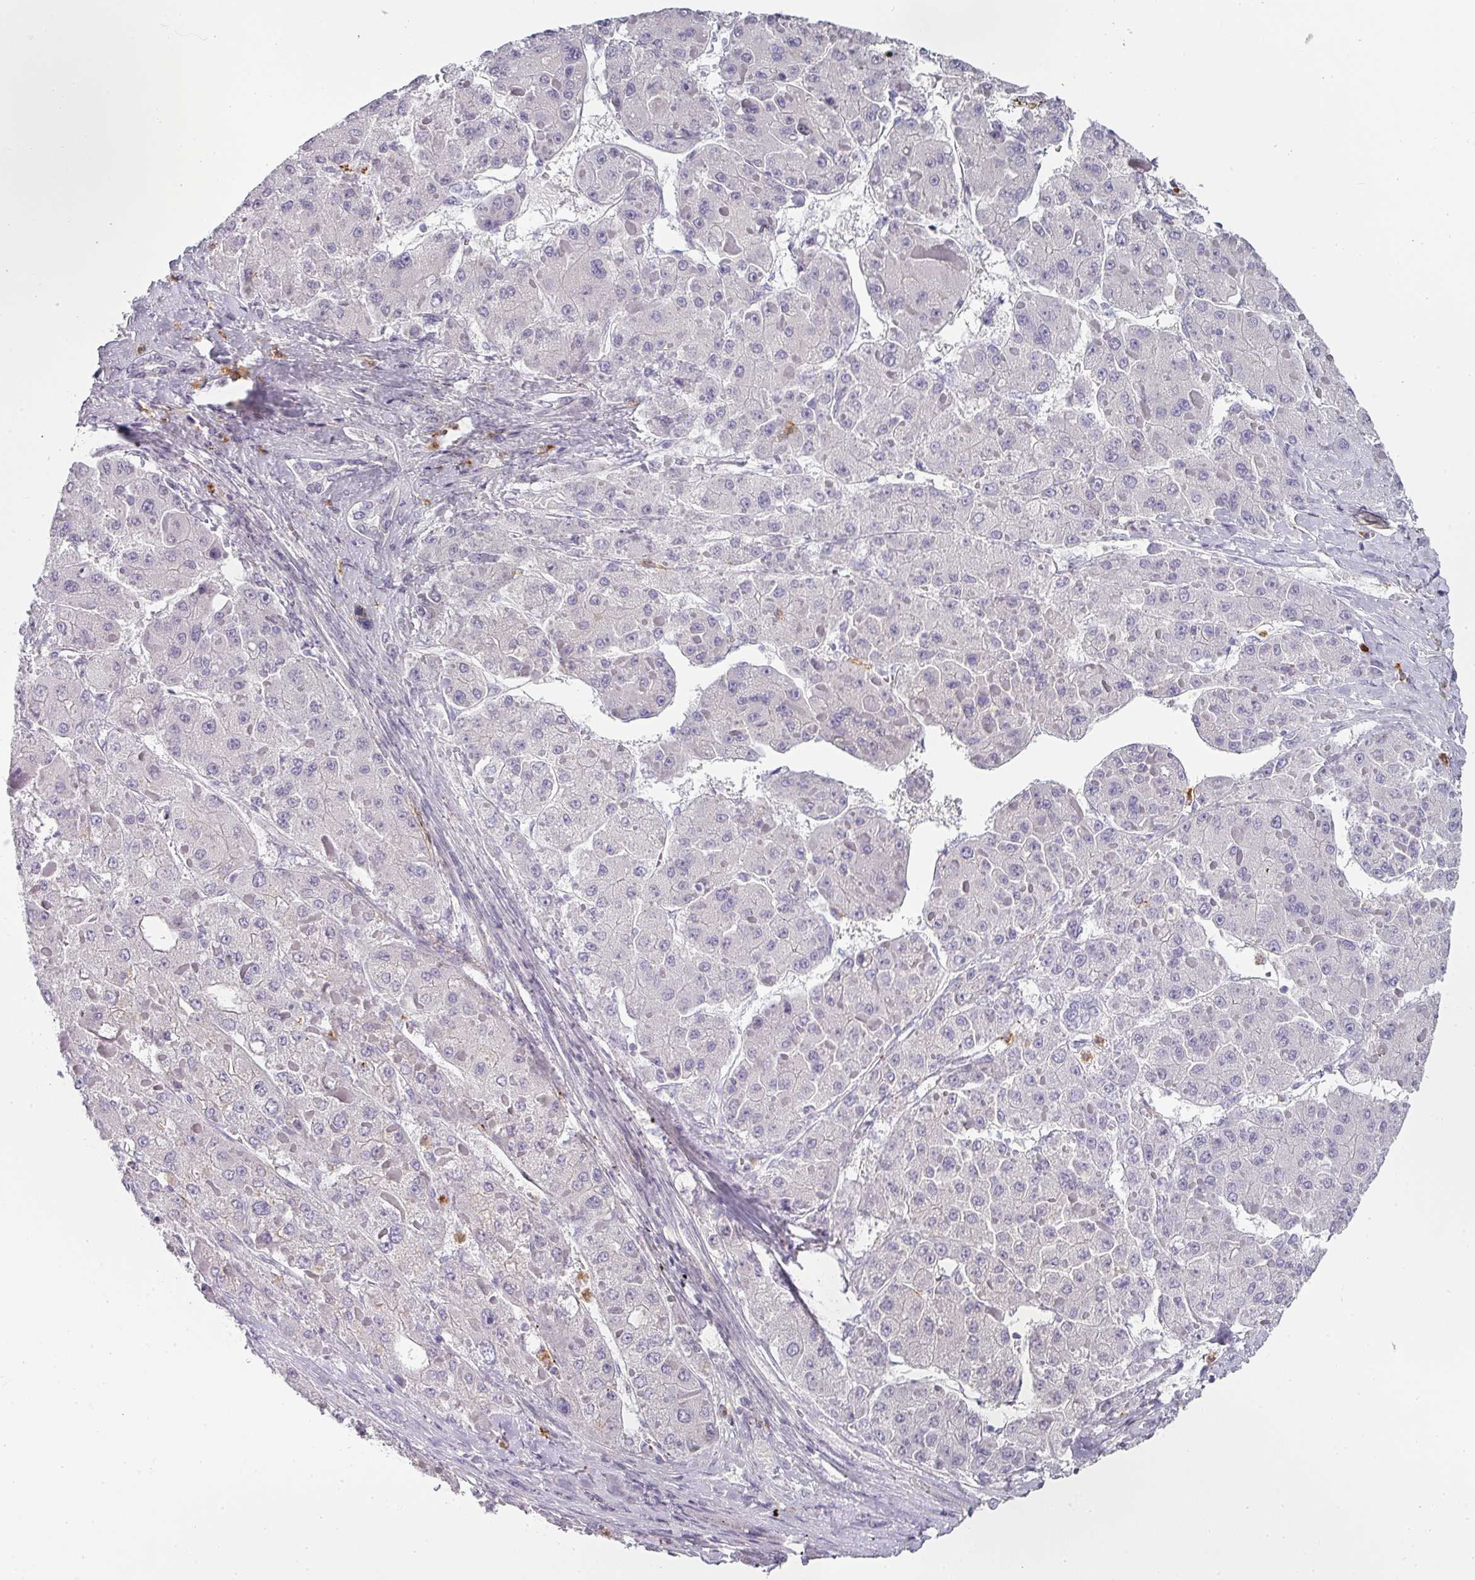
{"staining": {"intensity": "negative", "quantity": "none", "location": "none"}, "tissue": "liver cancer", "cell_type": "Tumor cells", "image_type": "cancer", "snomed": [{"axis": "morphology", "description": "Carcinoma, Hepatocellular, NOS"}, {"axis": "topography", "description": "Liver"}], "caption": "Tumor cells are negative for protein expression in human liver cancer.", "gene": "BTLA", "patient": {"sex": "female", "age": 73}}